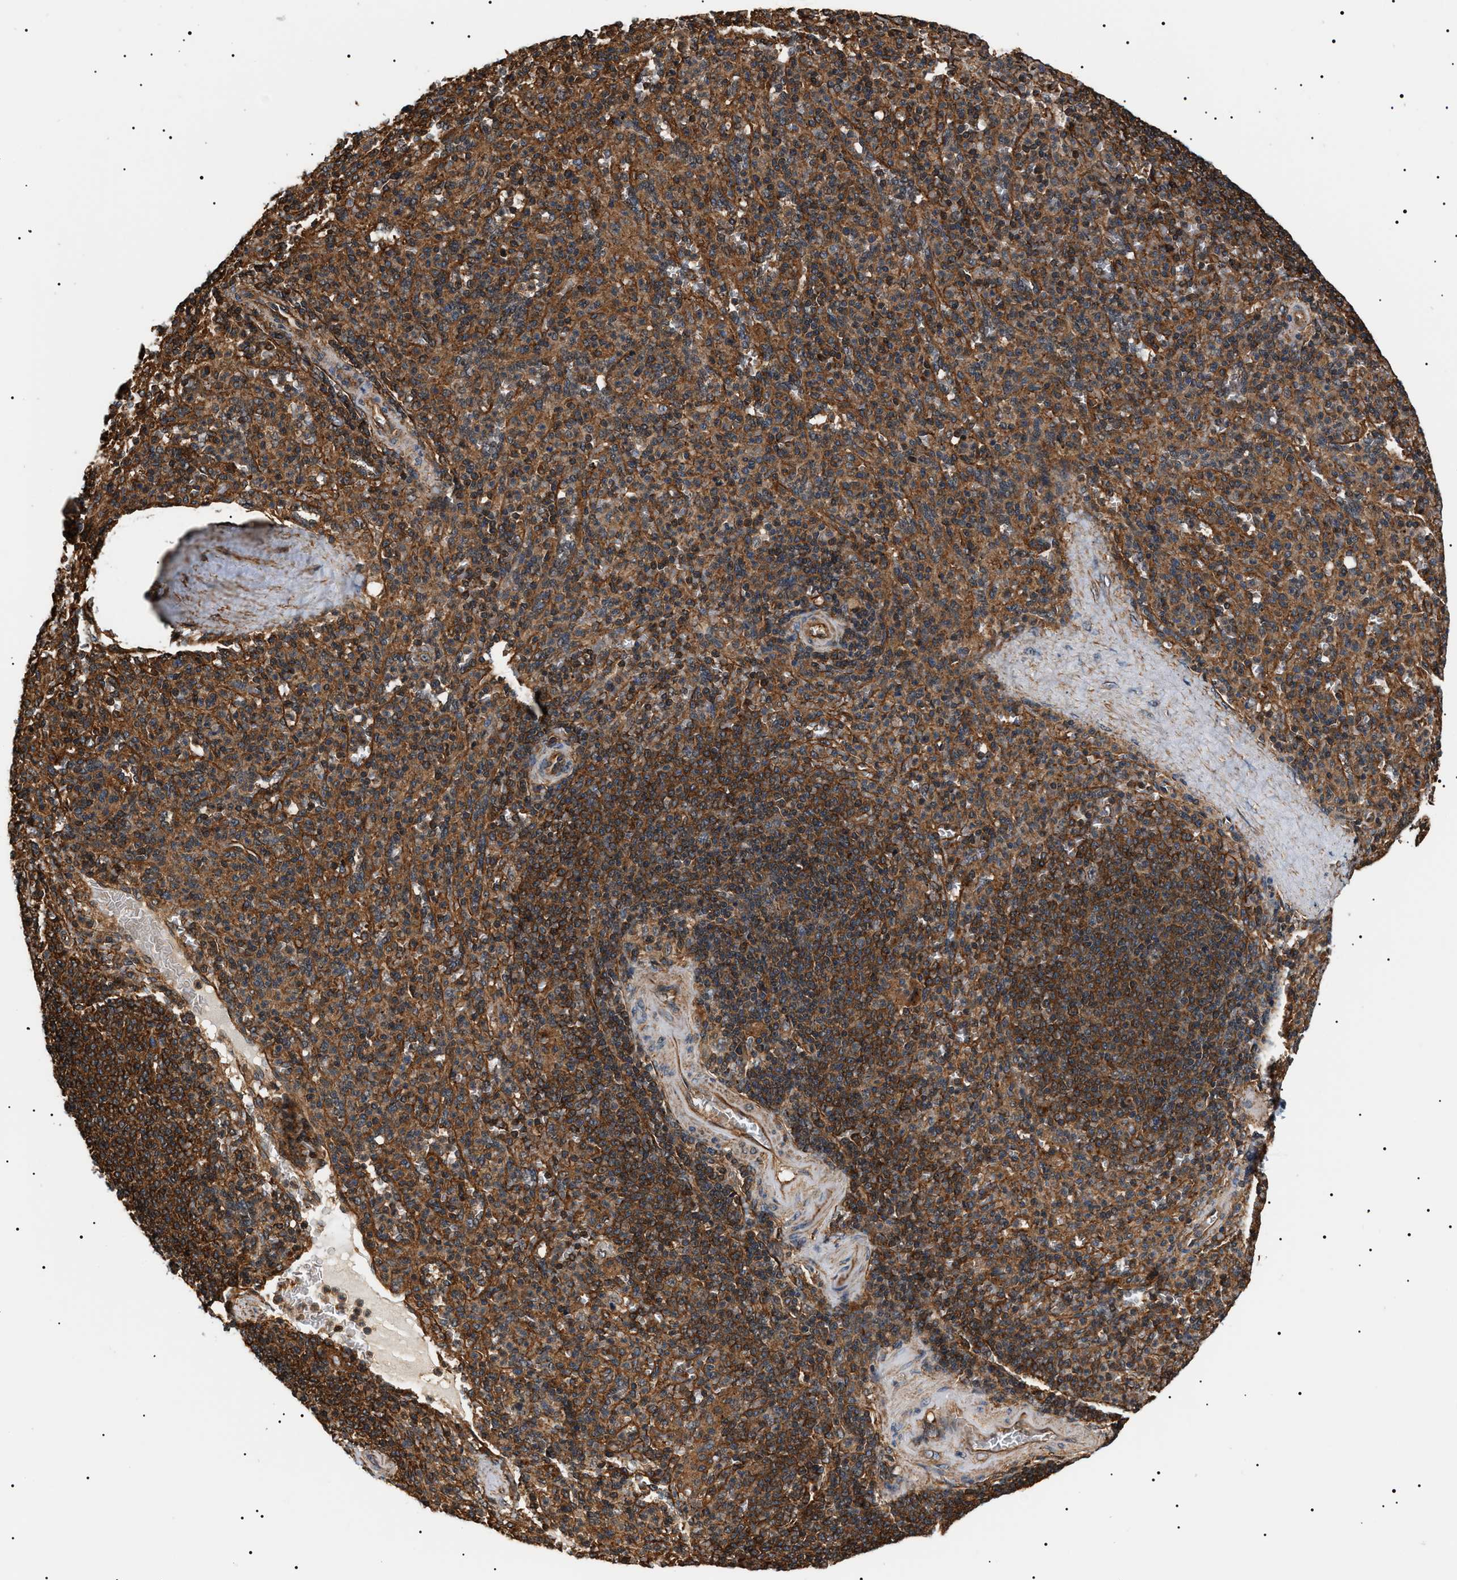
{"staining": {"intensity": "moderate", "quantity": ">75%", "location": "cytoplasmic/membranous"}, "tissue": "spleen", "cell_type": "Cells in red pulp", "image_type": "normal", "snomed": [{"axis": "morphology", "description": "Normal tissue, NOS"}, {"axis": "topography", "description": "Spleen"}], "caption": "Immunohistochemical staining of benign spleen shows >75% levels of moderate cytoplasmic/membranous protein expression in approximately >75% of cells in red pulp.", "gene": "SH3GLB2", "patient": {"sex": "male", "age": 36}}